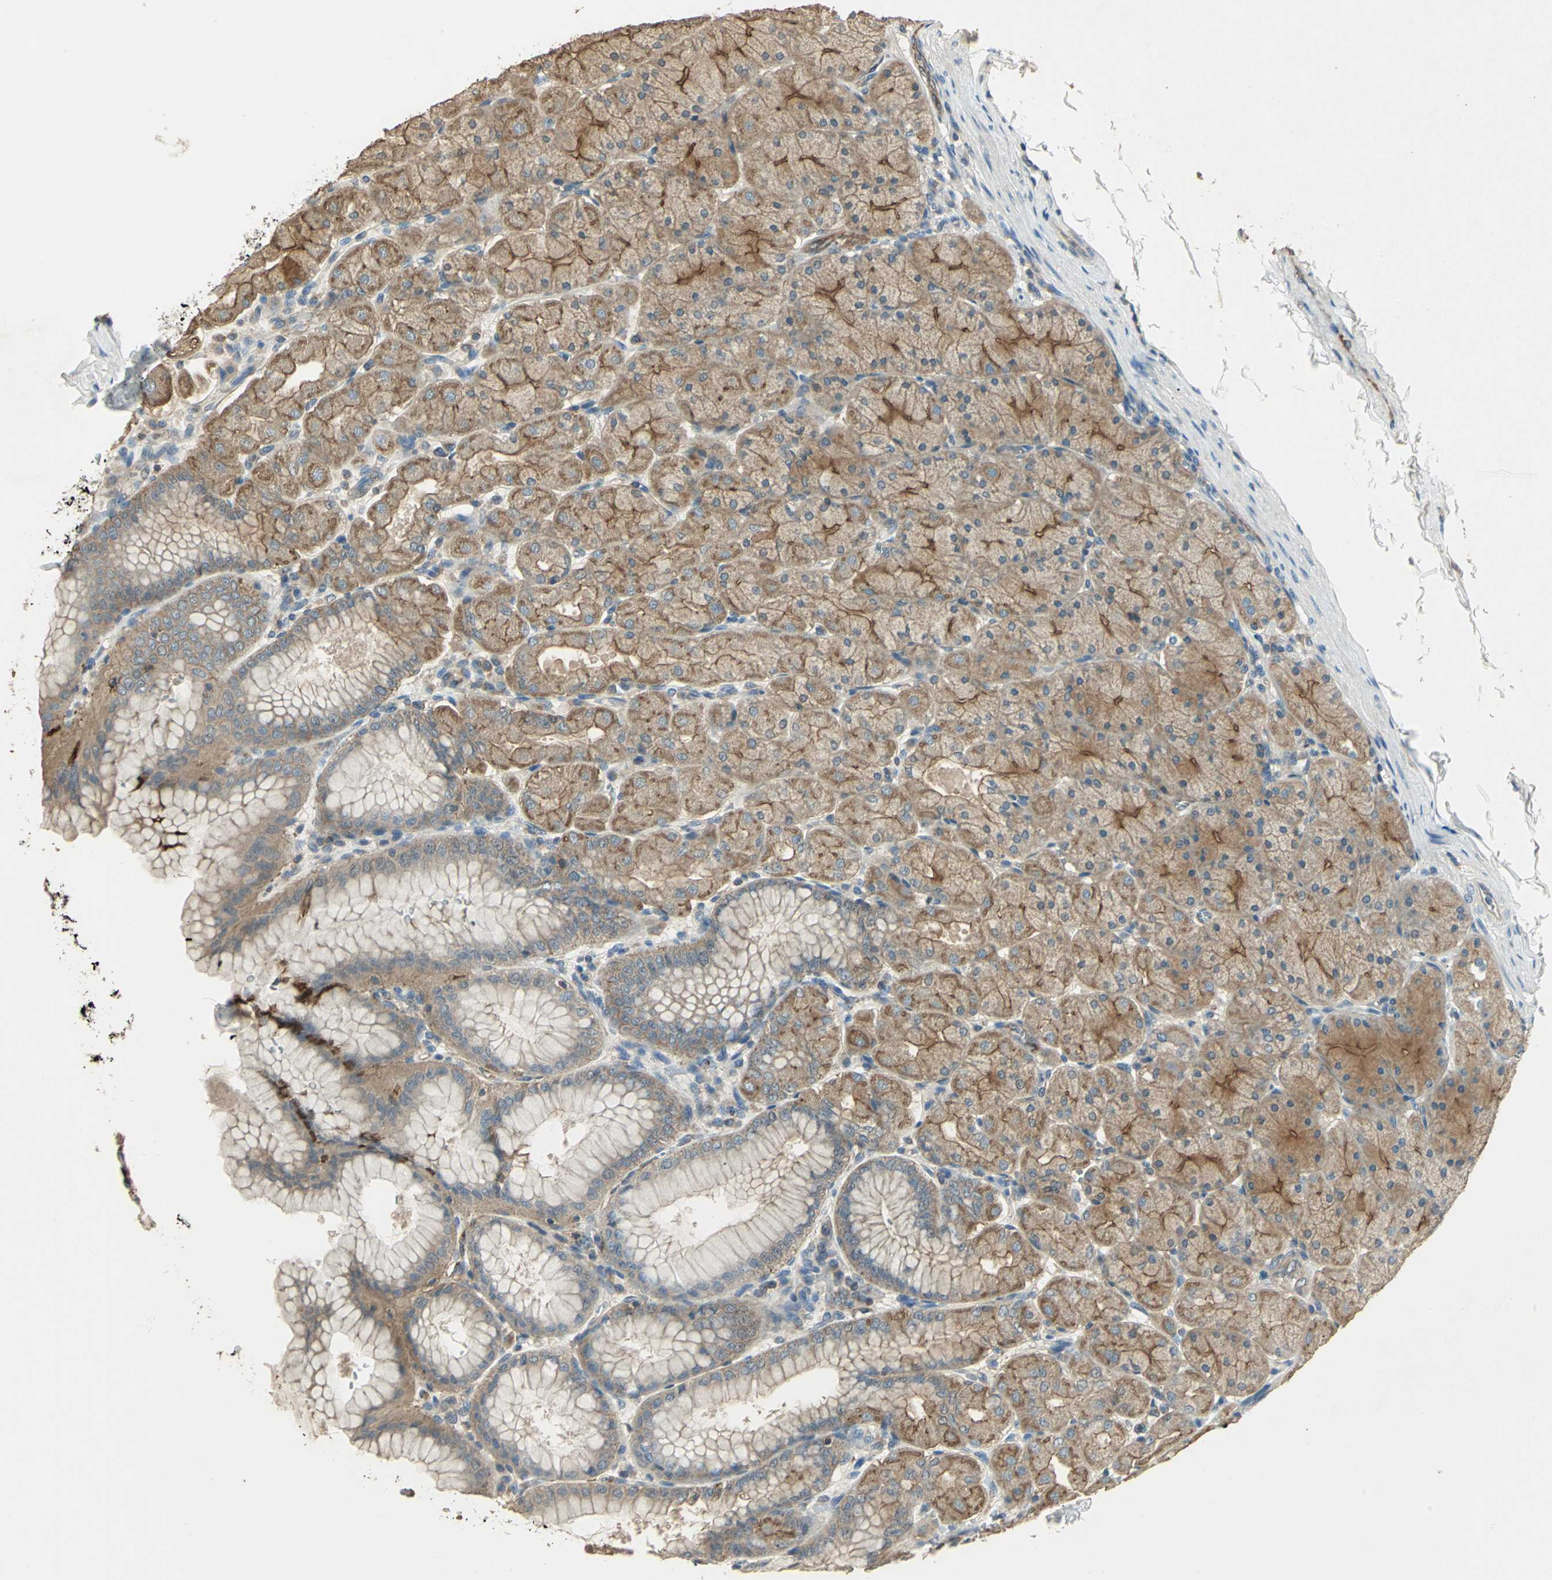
{"staining": {"intensity": "strong", "quantity": ">75%", "location": "cytoplasmic/membranous"}, "tissue": "stomach", "cell_type": "Glandular cells", "image_type": "normal", "snomed": [{"axis": "morphology", "description": "Normal tissue, NOS"}, {"axis": "topography", "description": "Stomach, upper"}], "caption": "This histopathology image exhibits unremarkable stomach stained with immunohistochemistry (IHC) to label a protein in brown. The cytoplasmic/membranous of glandular cells show strong positivity for the protein. Nuclei are counter-stained blue.", "gene": "RAPGEF1", "patient": {"sex": "female", "age": 56}}